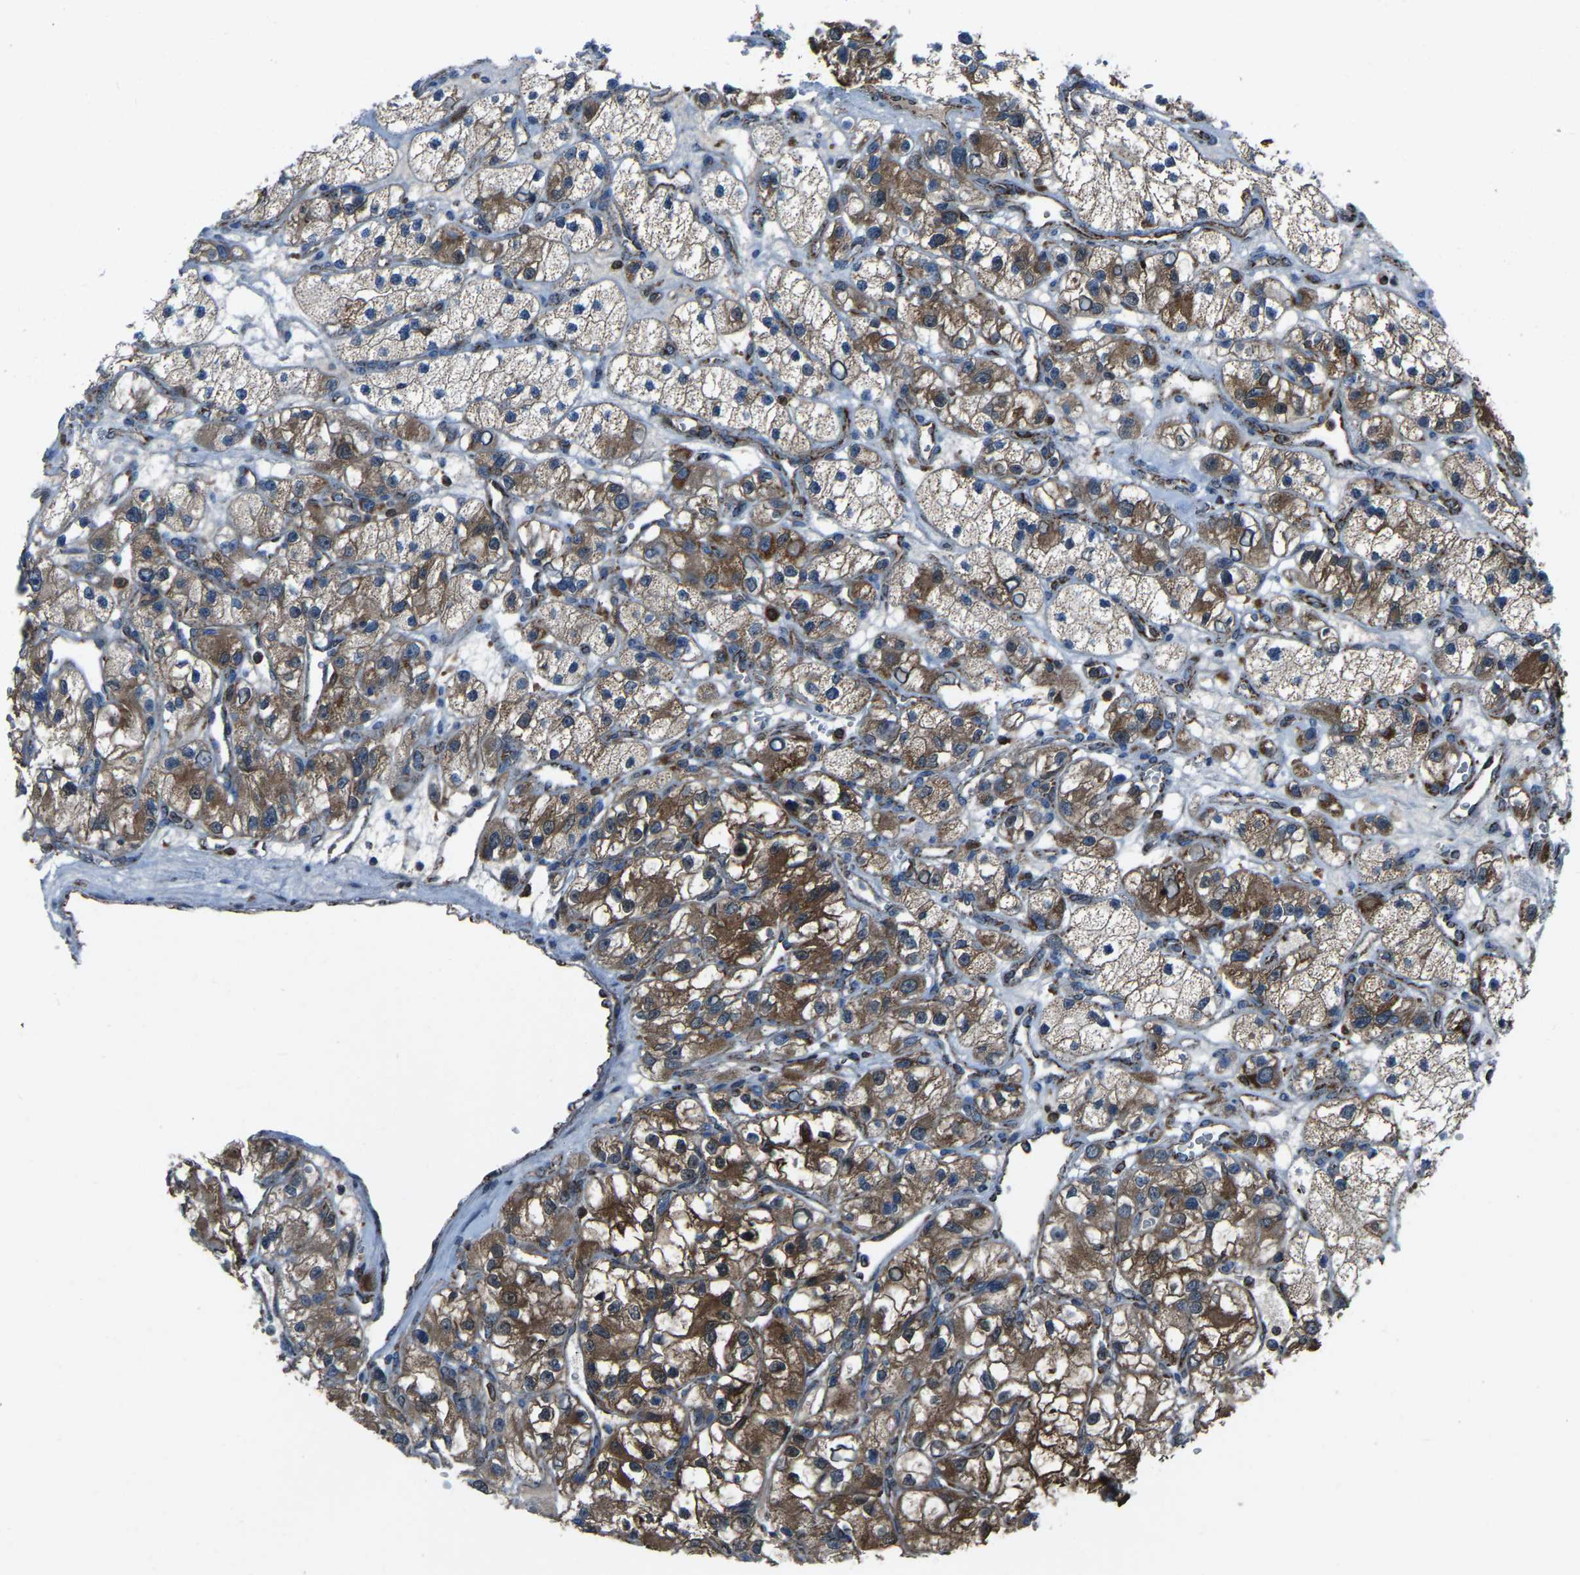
{"staining": {"intensity": "moderate", "quantity": "25%-75%", "location": "cytoplasmic/membranous"}, "tissue": "renal cancer", "cell_type": "Tumor cells", "image_type": "cancer", "snomed": [{"axis": "morphology", "description": "Adenocarcinoma, NOS"}, {"axis": "topography", "description": "Kidney"}], "caption": "Immunohistochemical staining of human renal adenocarcinoma shows medium levels of moderate cytoplasmic/membranous protein expression in about 25%-75% of tumor cells.", "gene": "AKR1A1", "patient": {"sex": "female", "age": 57}}